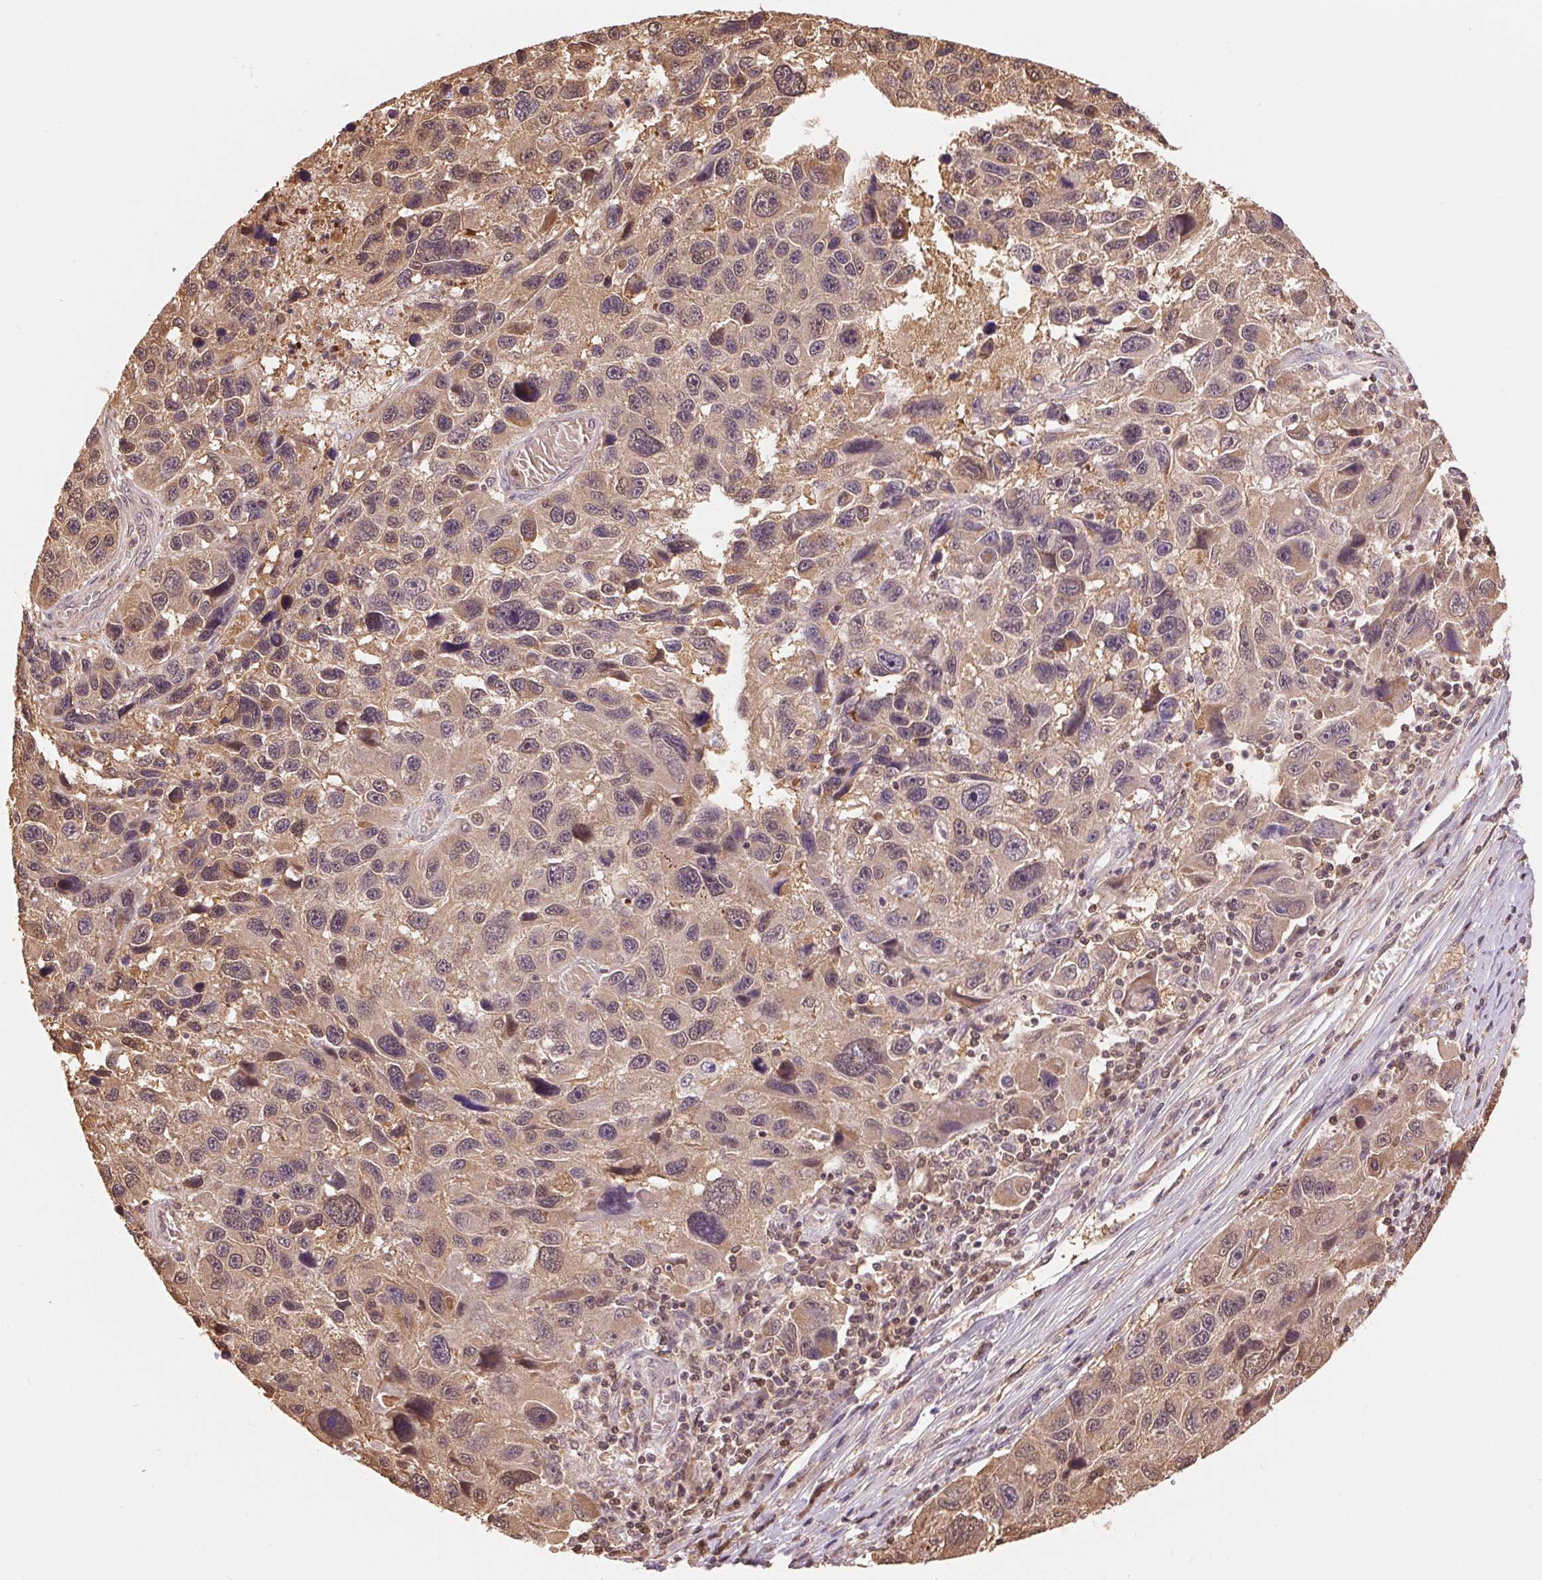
{"staining": {"intensity": "weak", "quantity": ">75%", "location": "cytoplasmic/membranous,nuclear"}, "tissue": "melanoma", "cell_type": "Tumor cells", "image_type": "cancer", "snomed": [{"axis": "morphology", "description": "Malignant melanoma, NOS"}, {"axis": "topography", "description": "Skin"}], "caption": "Immunohistochemical staining of melanoma exhibits low levels of weak cytoplasmic/membranous and nuclear protein positivity in approximately >75% of tumor cells.", "gene": "TMEM273", "patient": {"sex": "male", "age": 53}}